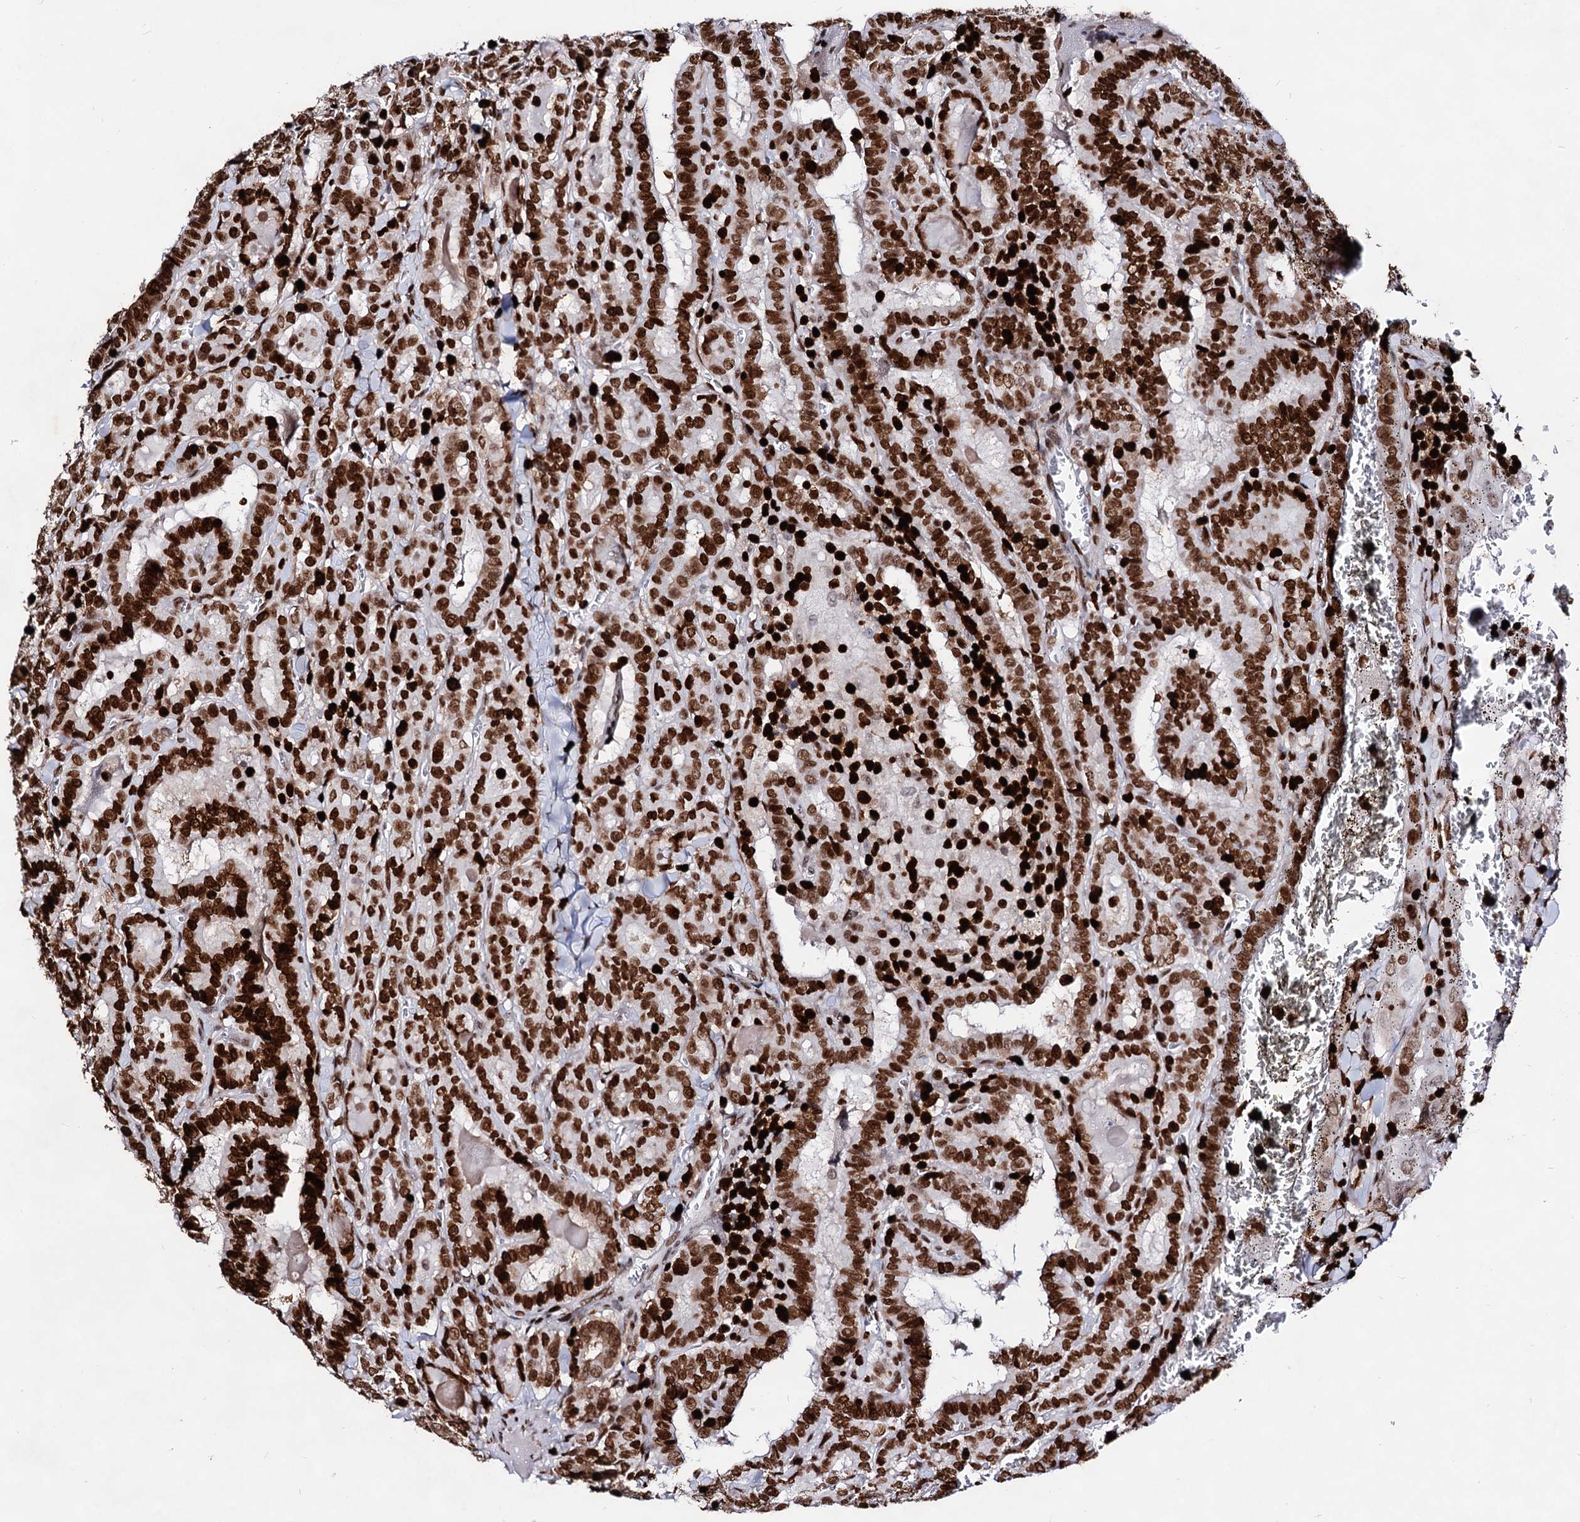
{"staining": {"intensity": "strong", "quantity": ">75%", "location": "nuclear"}, "tissue": "thyroid cancer", "cell_type": "Tumor cells", "image_type": "cancer", "snomed": [{"axis": "morphology", "description": "Papillary adenocarcinoma, NOS"}, {"axis": "topography", "description": "Thyroid gland"}], "caption": "Immunohistochemical staining of thyroid cancer exhibits high levels of strong nuclear staining in approximately >75% of tumor cells.", "gene": "HMGB2", "patient": {"sex": "female", "age": 72}}